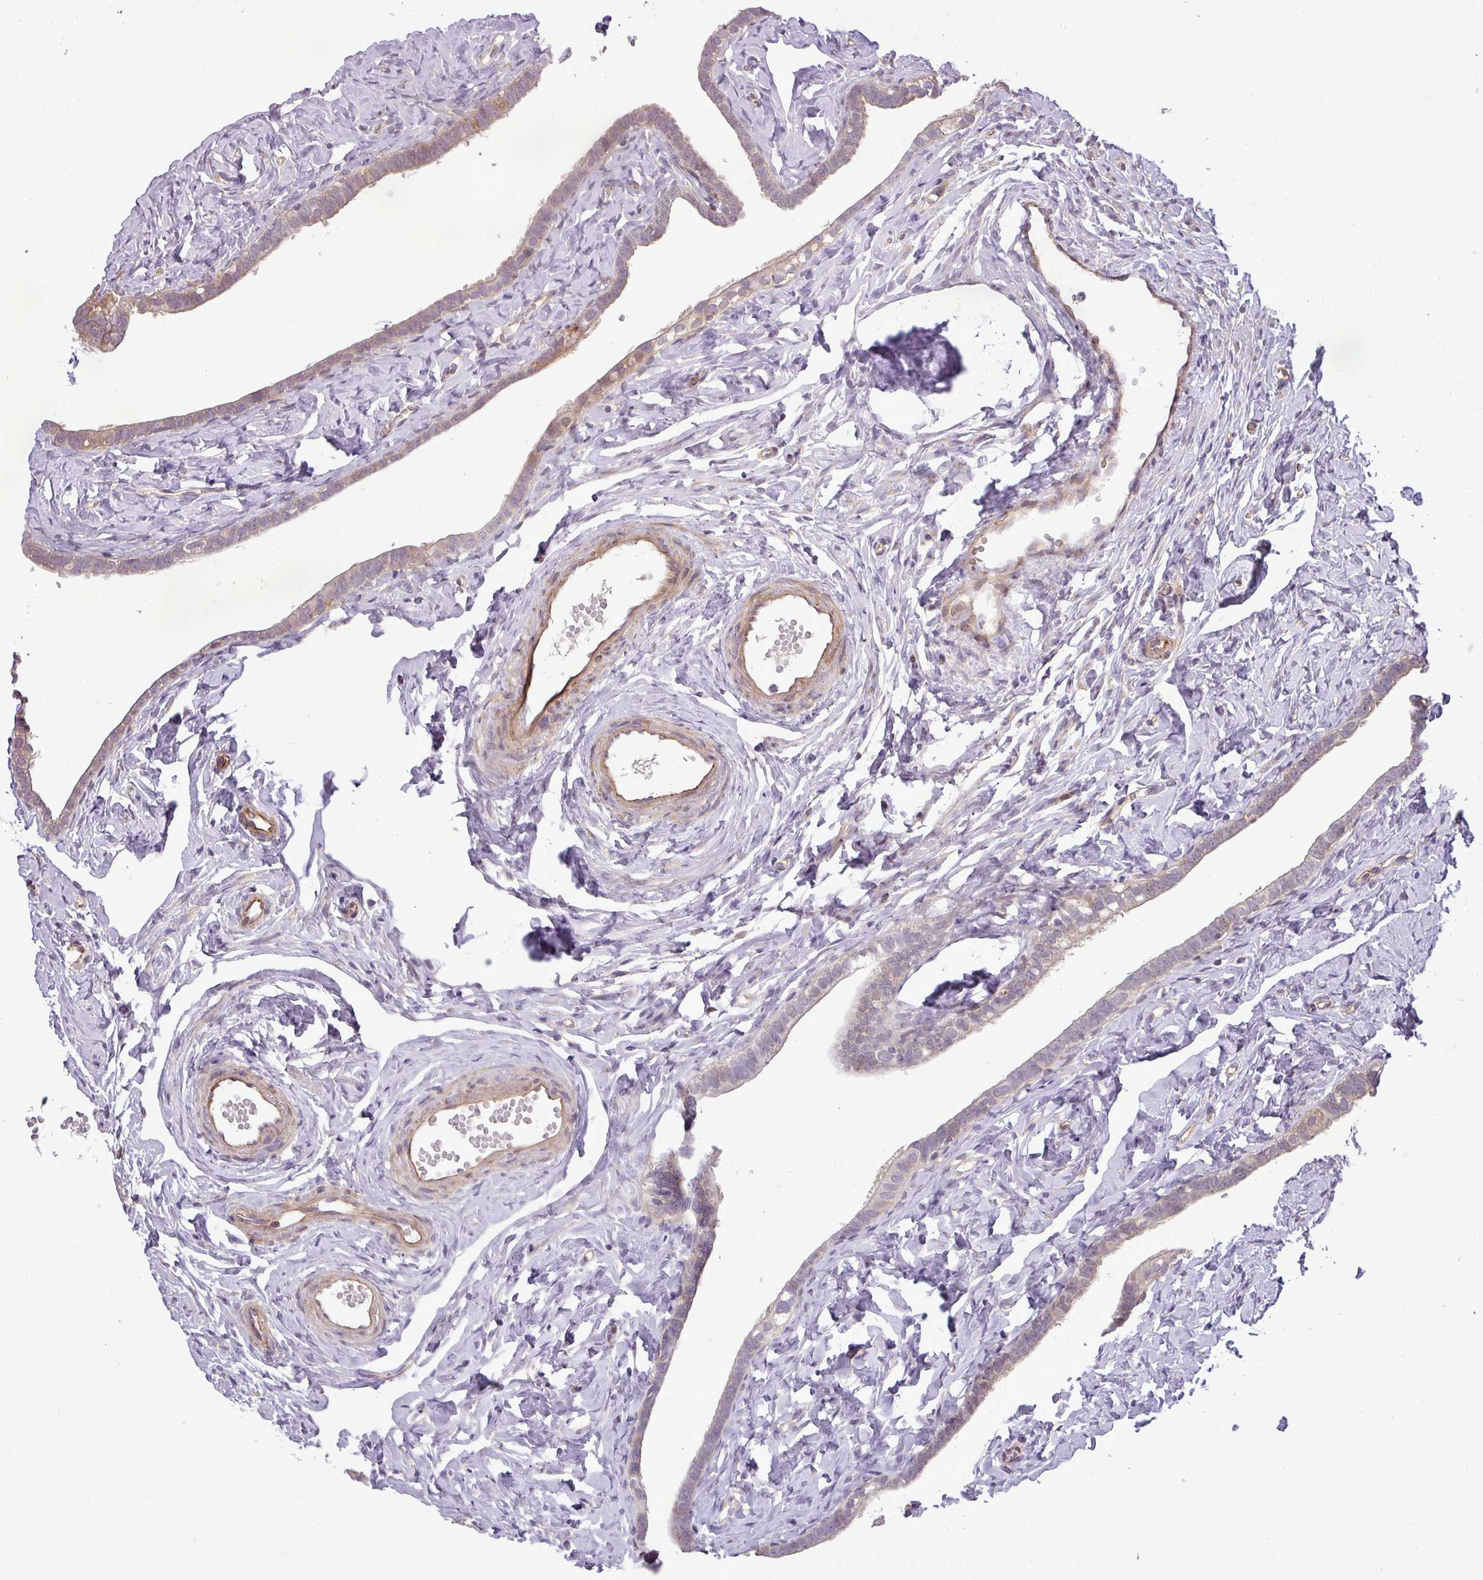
{"staining": {"intensity": "weak", "quantity": ">75%", "location": "cytoplasmic/membranous"}, "tissue": "fallopian tube", "cell_type": "Glandular cells", "image_type": "normal", "snomed": [{"axis": "morphology", "description": "Normal tissue, NOS"}, {"axis": "topography", "description": "Fallopian tube"}], "caption": "Fallopian tube was stained to show a protein in brown. There is low levels of weak cytoplasmic/membranous positivity in about >75% of glandular cells. (Brightfield microscopy of DAB IHC at high magnification).", "gene": "PDRG1", "patient": {"sex": "female", "age": 66}}